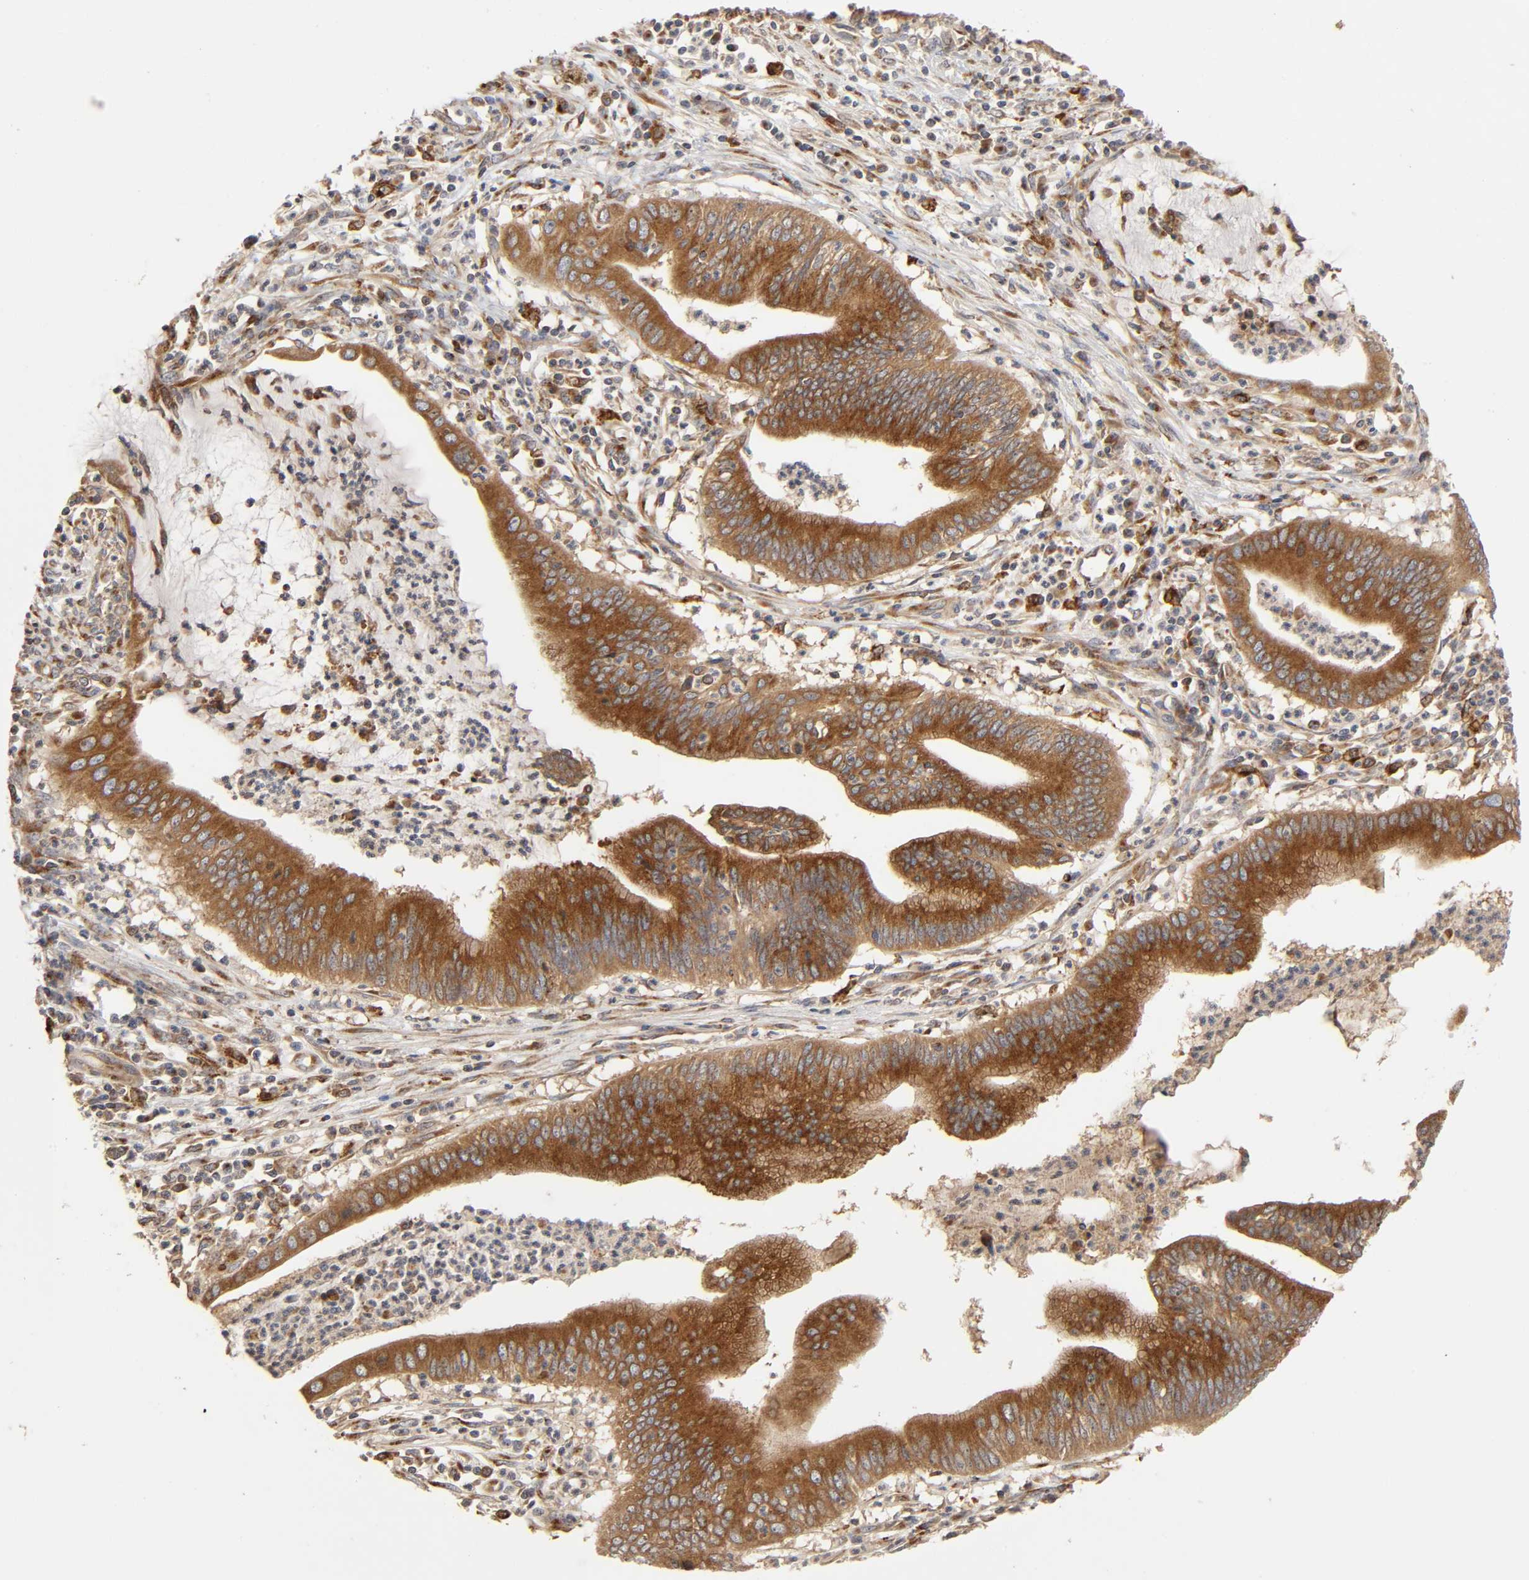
{"staining": {"intensity": "strong", "quantity": ">75%", "location": "cytoplasmic/membranous"}, "tissue": "cervical cancer", "cell_type": "Tumor cells", "image_type": "cancer", "snomed": [{"axis": "morphology", "description": "Adenocarcinoma, NOS"}, {"axis": "topography", "description": "Cervix"}], "caption": "Cervical cancer (adenocarcinoma) stained with DAB (3,3'-diaminobenzidine) immunohistochemistry exhibits high levels of strong cytoplasmic/membranous expression in approximately >75% of tumor cells.", "gene": "GNPTG", "patient": {"sex": "female", "age": 36}}